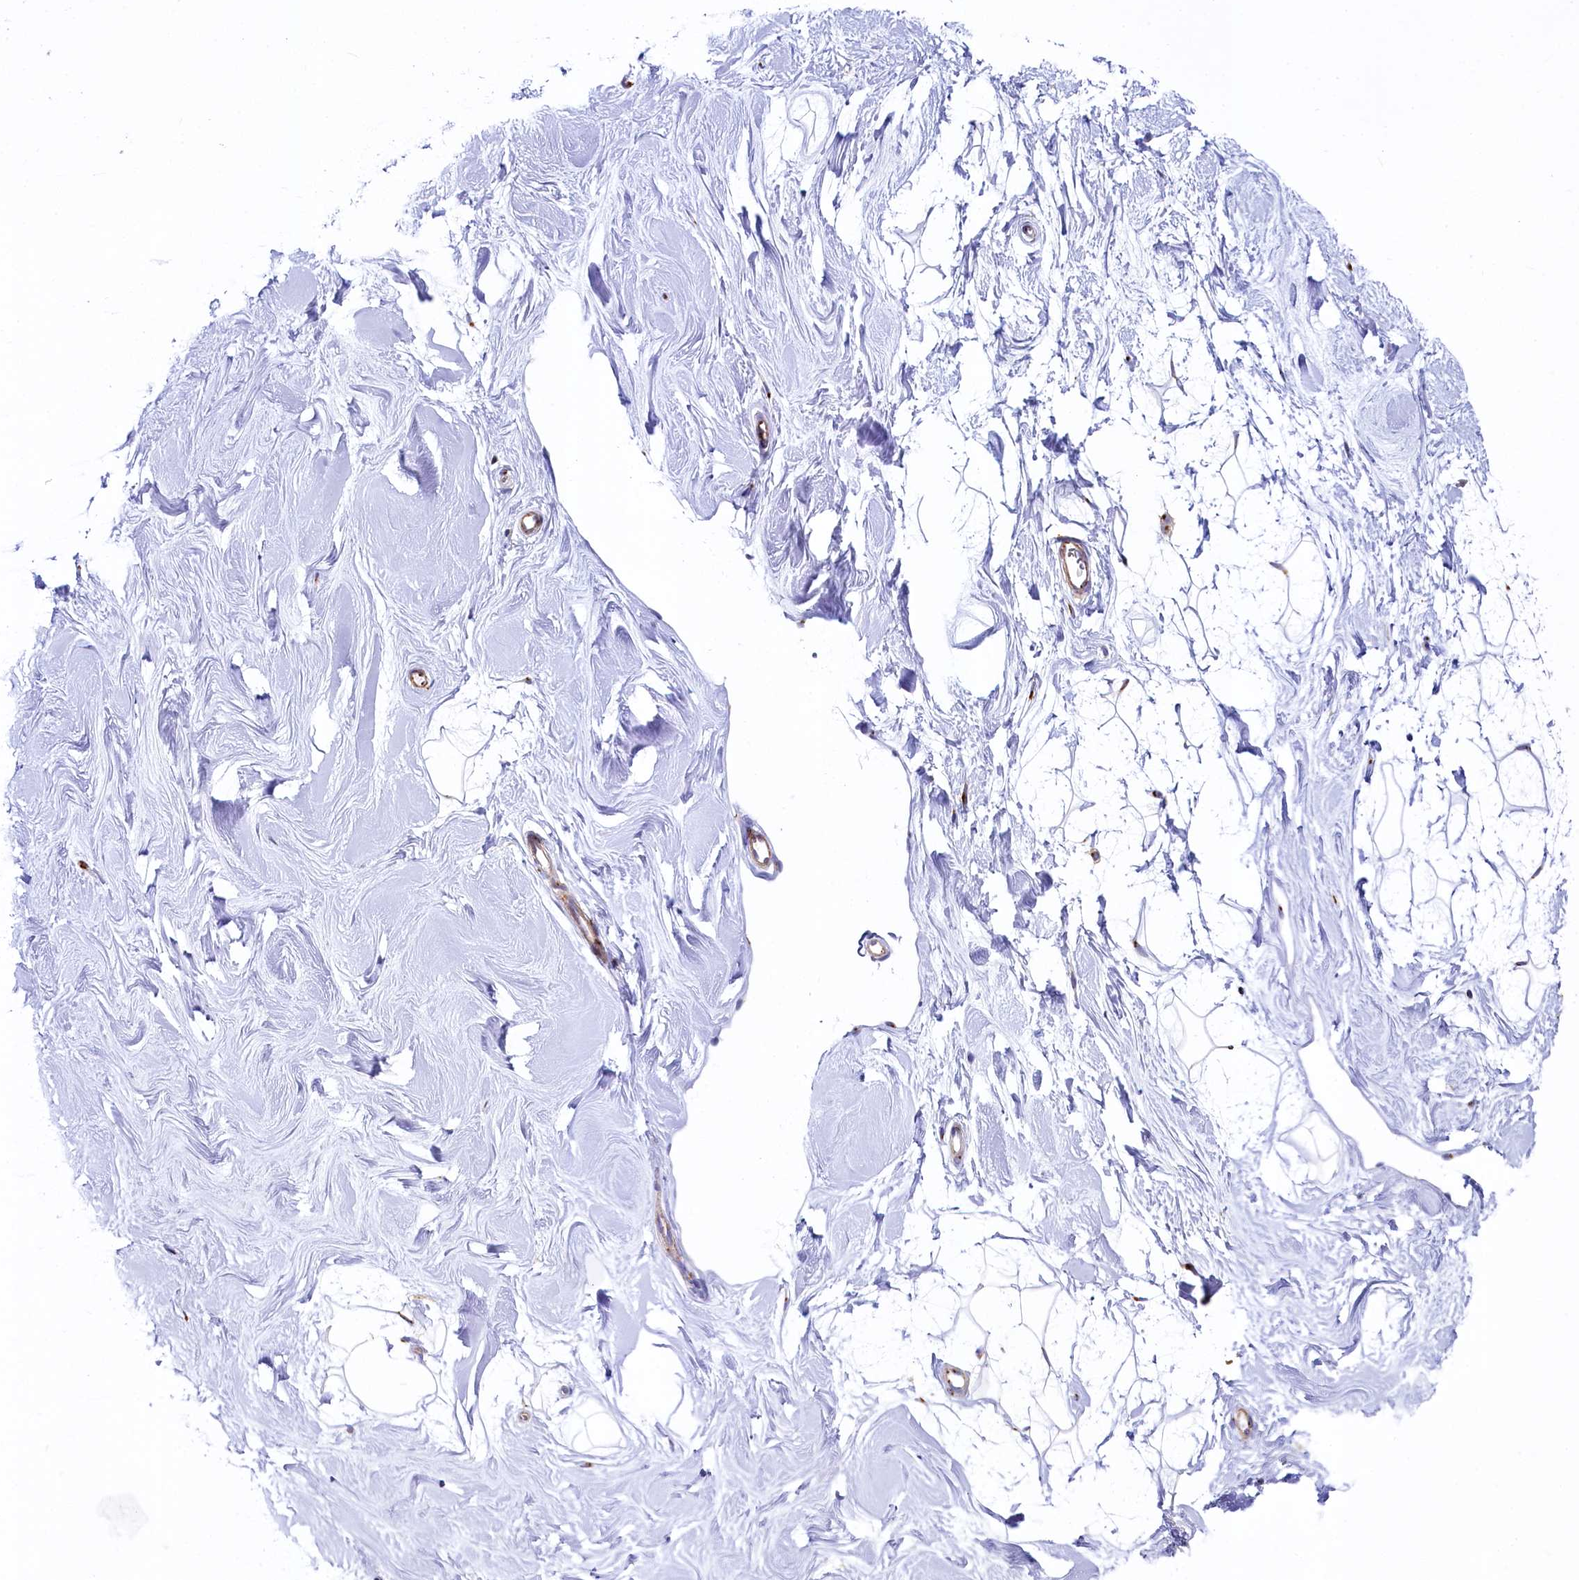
{"staining": {"intensity": "negative", "quantity": "none", "location": "none"}, "tissue": "breast", "cell_type": "Adipocytes", "image_type": "normal", "snomed": [{"axis": "morphology", "description": "Normal tissue, NOS"}, {"axis": "topography", "description": "Breast"}], "caption": "A micrograph of human breast is negative for staining in adipocytes. (DAB (3,3'-diaminobenzidine) immunohistochemistry (IHC) visualized using brightfield microscopy, high magnification).", "gene": "BET1L", "patient": {"sex": "female", "age": 26}}